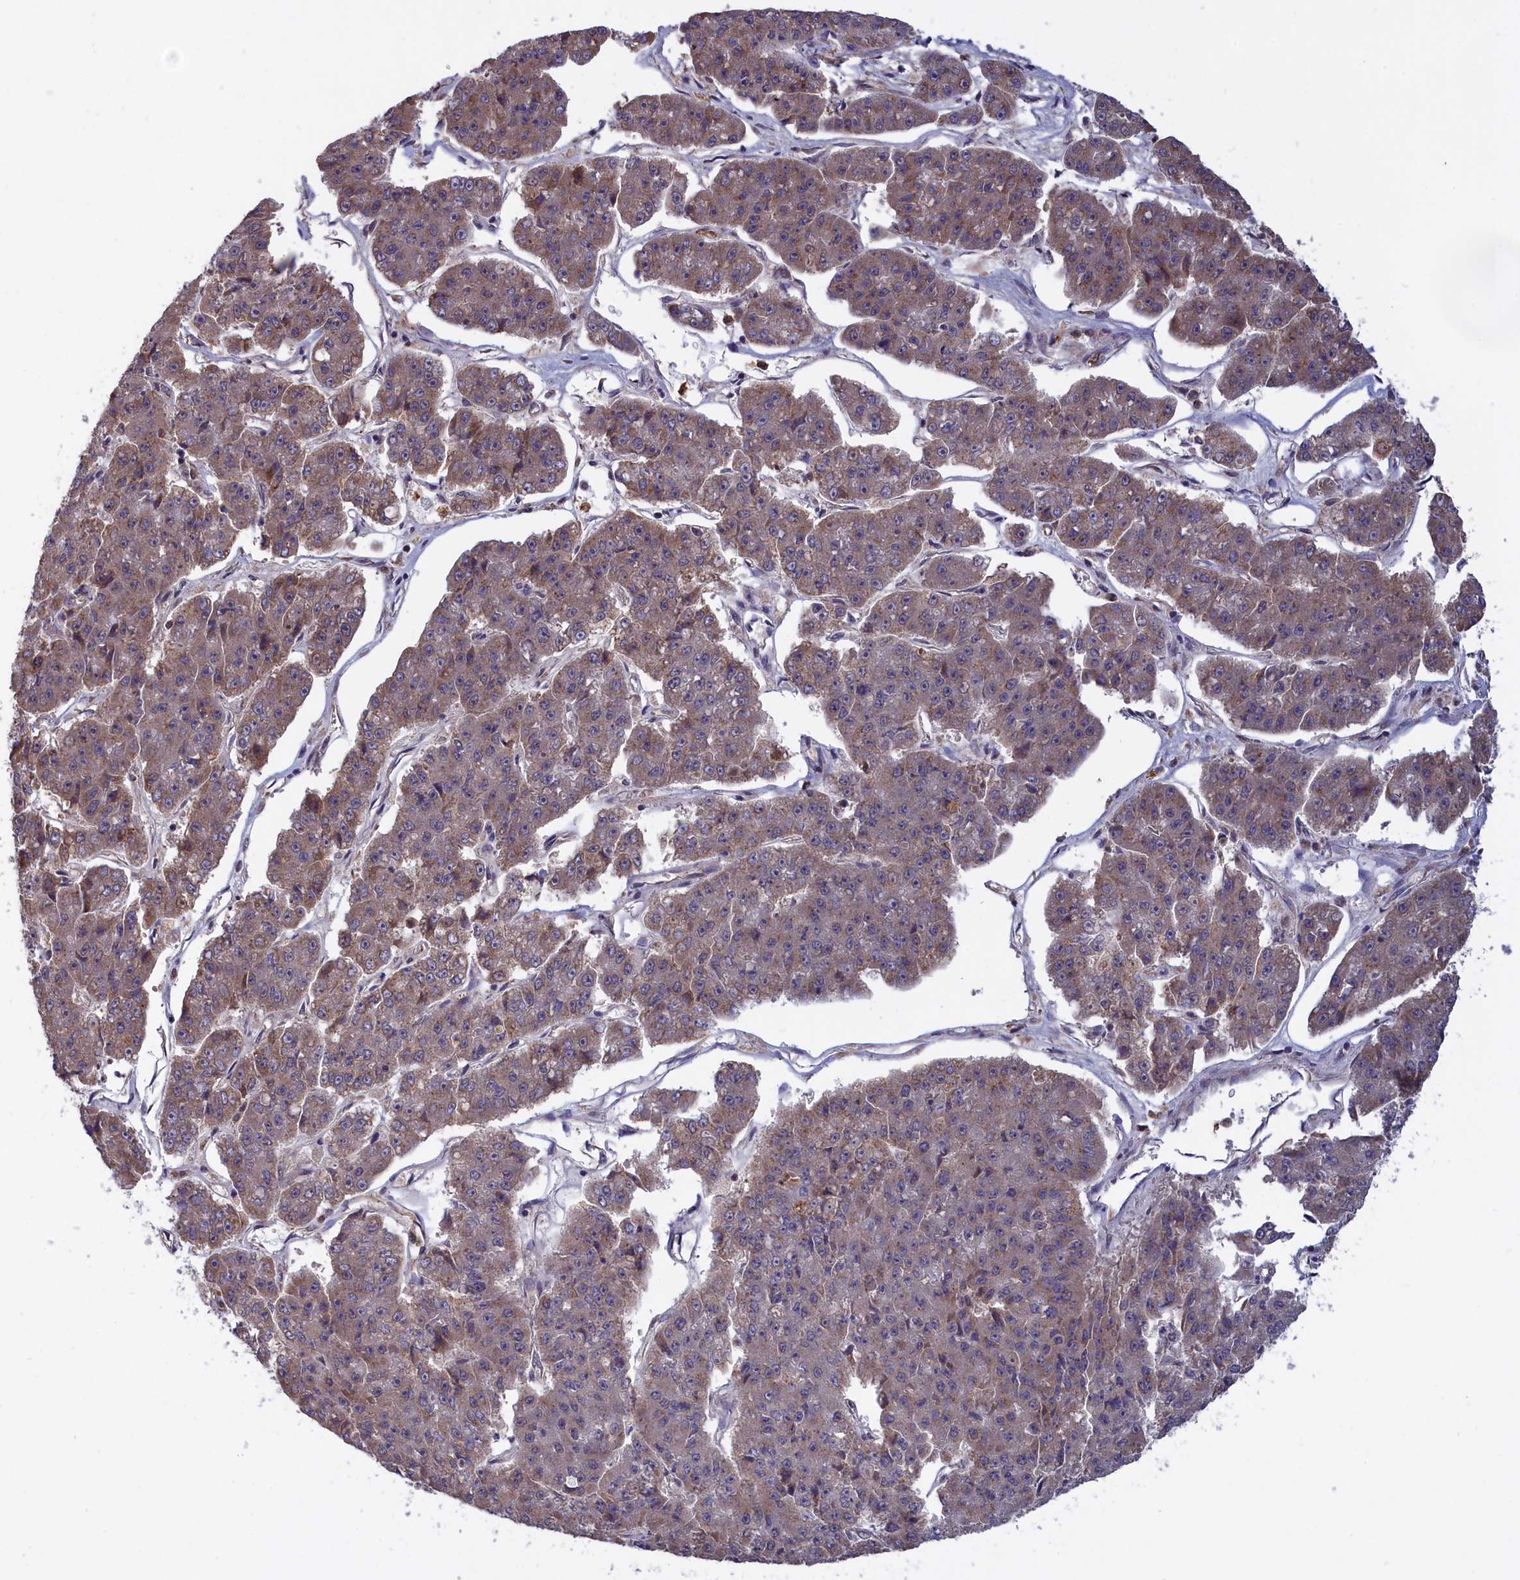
{"staining": {"intensity": "weak", "quantity": ">75%", "location": "cytoplasmic/membranous"}, "tissue": "pancreatic cancer", "cell_type": "Tumor cells", "image_type": "cancer", "snomed": [{"axis": "morphology", "description": "Adenocarcinoma, NOS"}, {"axis": "topography", "description": "Pancreas"}], "caption": "Immunohistochemical staining of pancreatic cancer reveals weak cytoplasmic/membranous protein staining in about >75% of tumor cells. (DAB (3,3'-diaminobenzidine) IHC, brown staining for protein, blue staining for nuclei).", "gene": "EPB41L4B", "patient": {"sex": "male", "age": 50}}